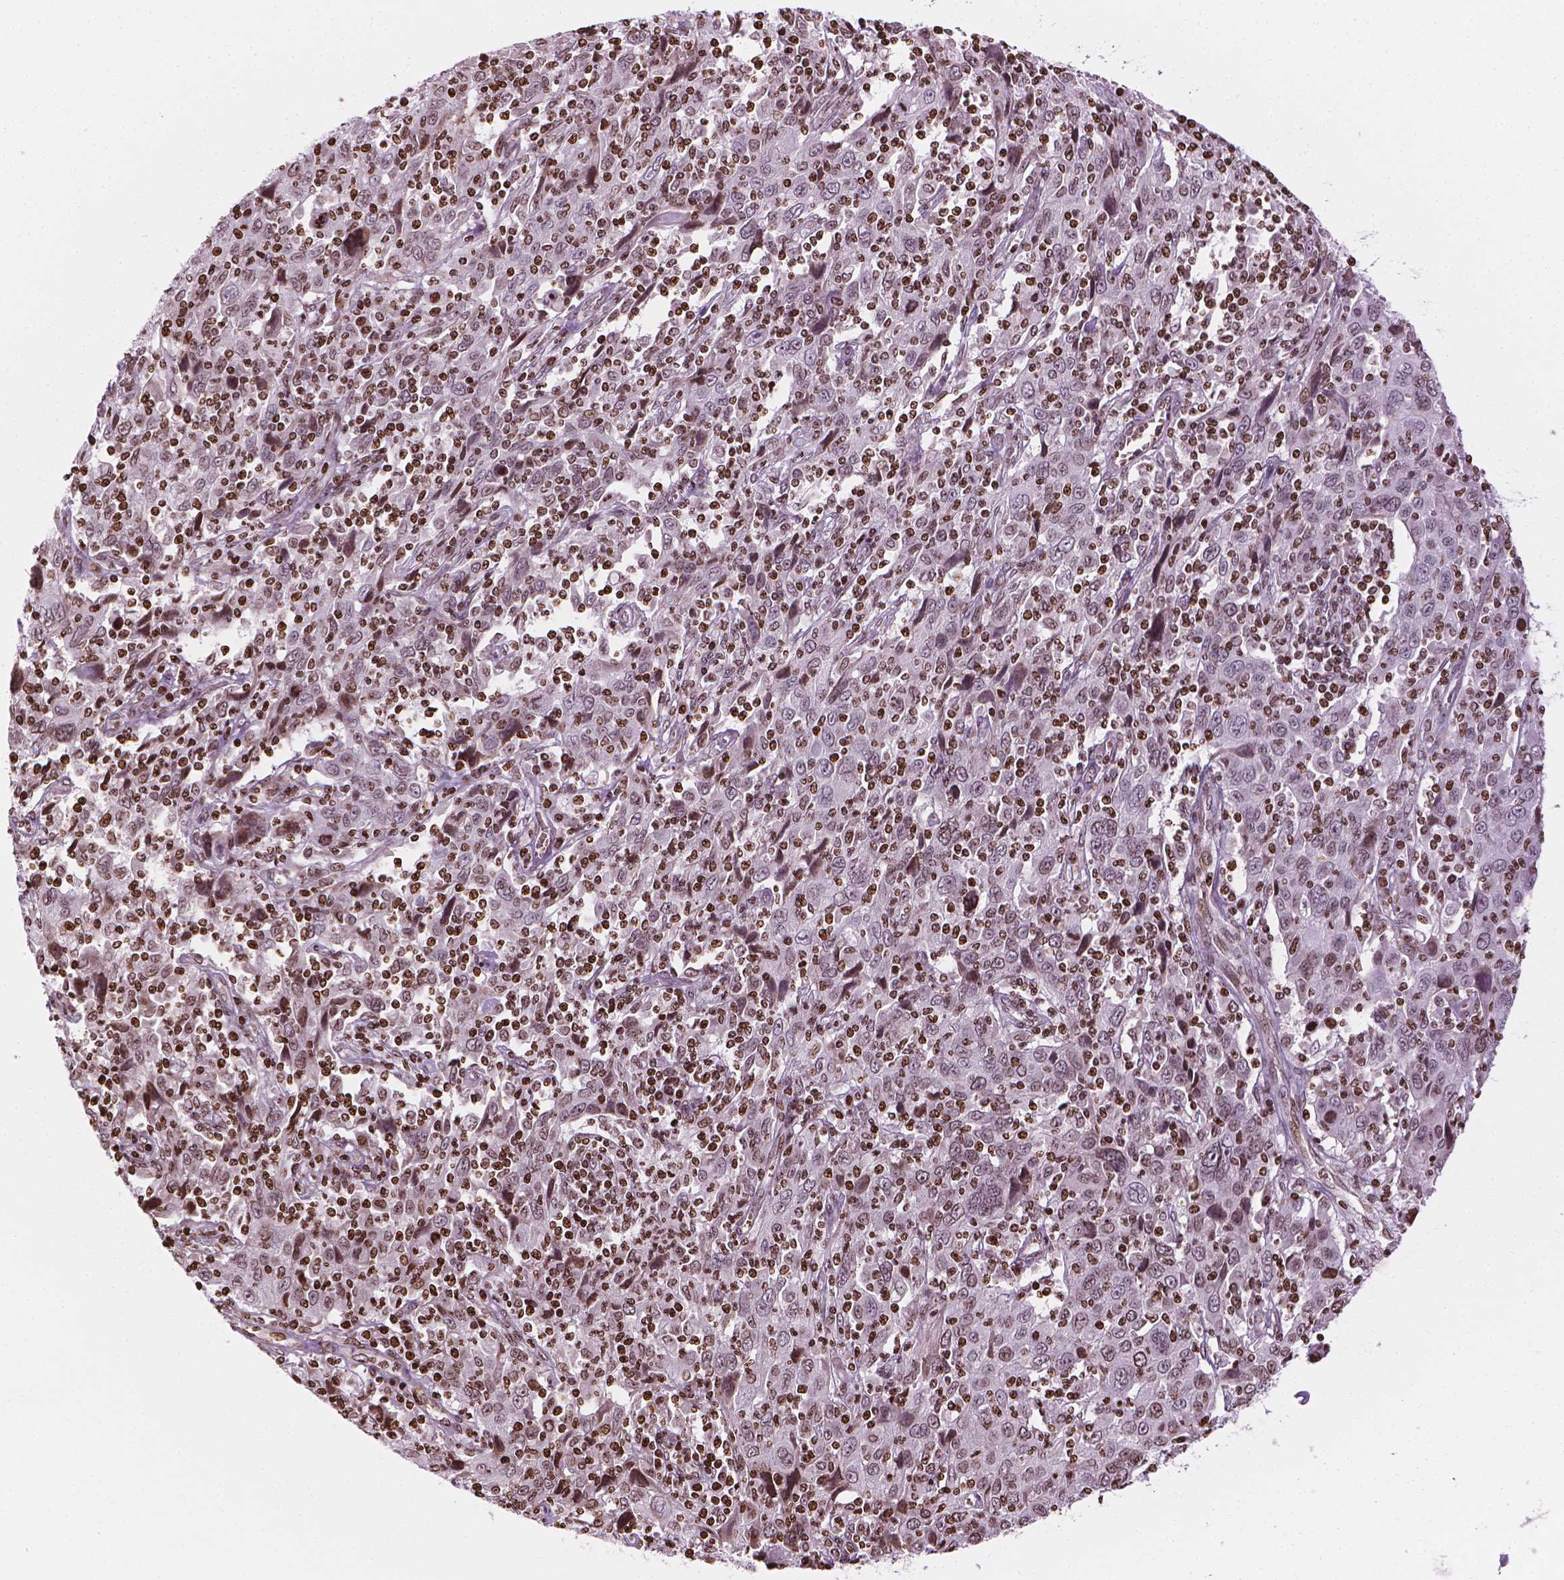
{"staining": {"intensity": "weak", "quantity": "25%-75%", "location": "nuclear"}, "tissue": "cervical cancer", "cell_type": "Tumor cells", "image_type": "cancer", "snomed": [{"axis": "morphology", "description": "Squamous cell carcinoma, NOS"}, {"axis": "topography", "description": "Cervix"}], "caption": "Weak nuclear protein expression is appreciated in approximately 25%-75% of tumor cells in squamous cell carcinoma (cervical).", "gene": "PIP4K2A", "patient": {"sex": "female", "age": 46}}